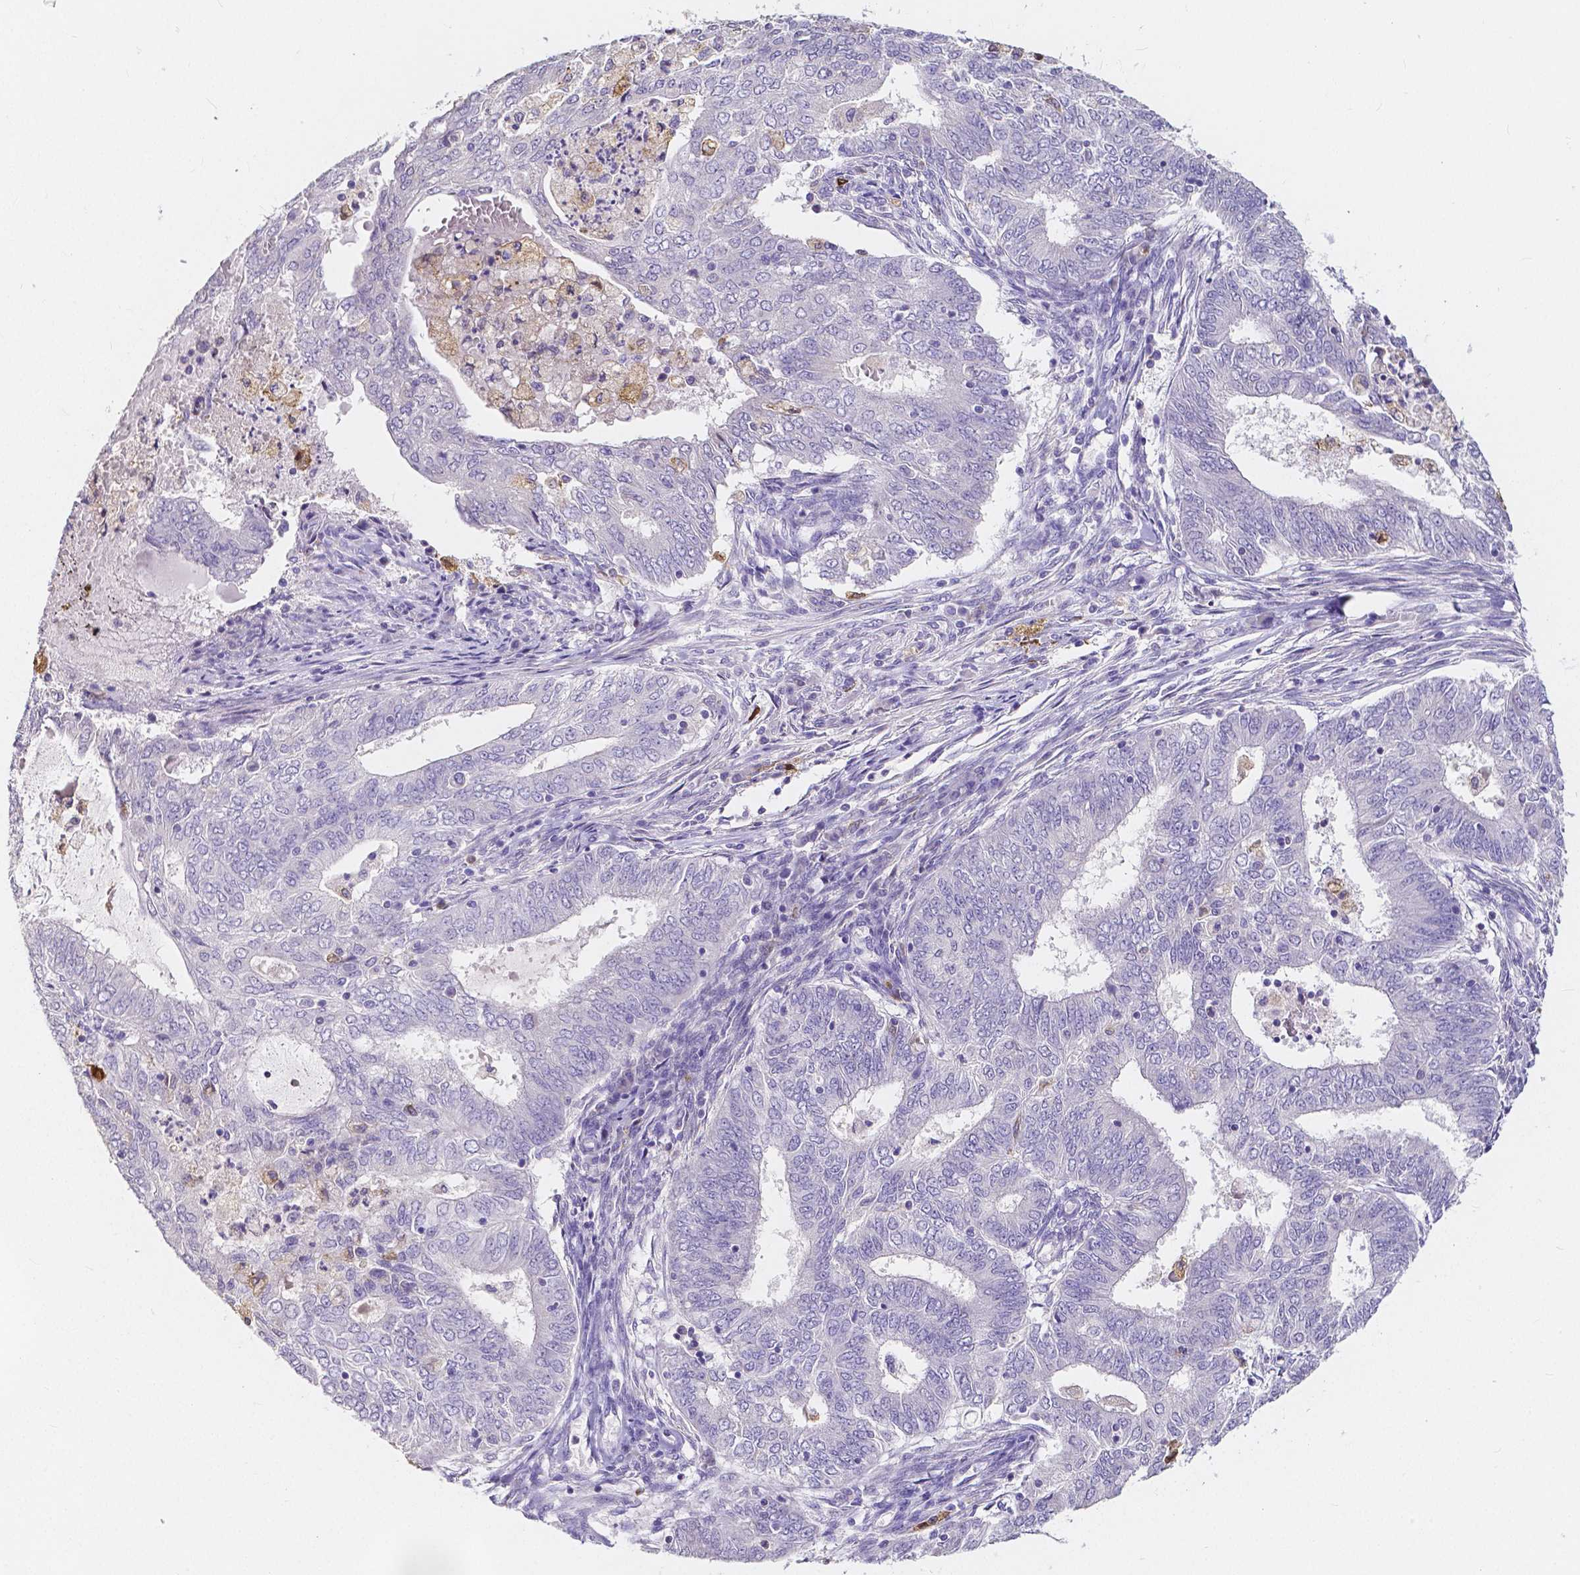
{"staining": {"intensity": "negative", "quantity": "none", "location": "none"}, "tissue": "endometrial cancer", "cell_type": "Tumor cells", "image_type": "cancer", "snomed": [{"axis": "morphology", "description": "Adenocarcinoma, NOS"}, {"axis": "topography", "description": "Endometrium"}], "caption": "Immunohistochemical staining of human endometrial adenocarcinoma demonstrates no significant expression in tumor cells.", "gene": "ACP5", "patient": {"sex": "female", "age": 62}}